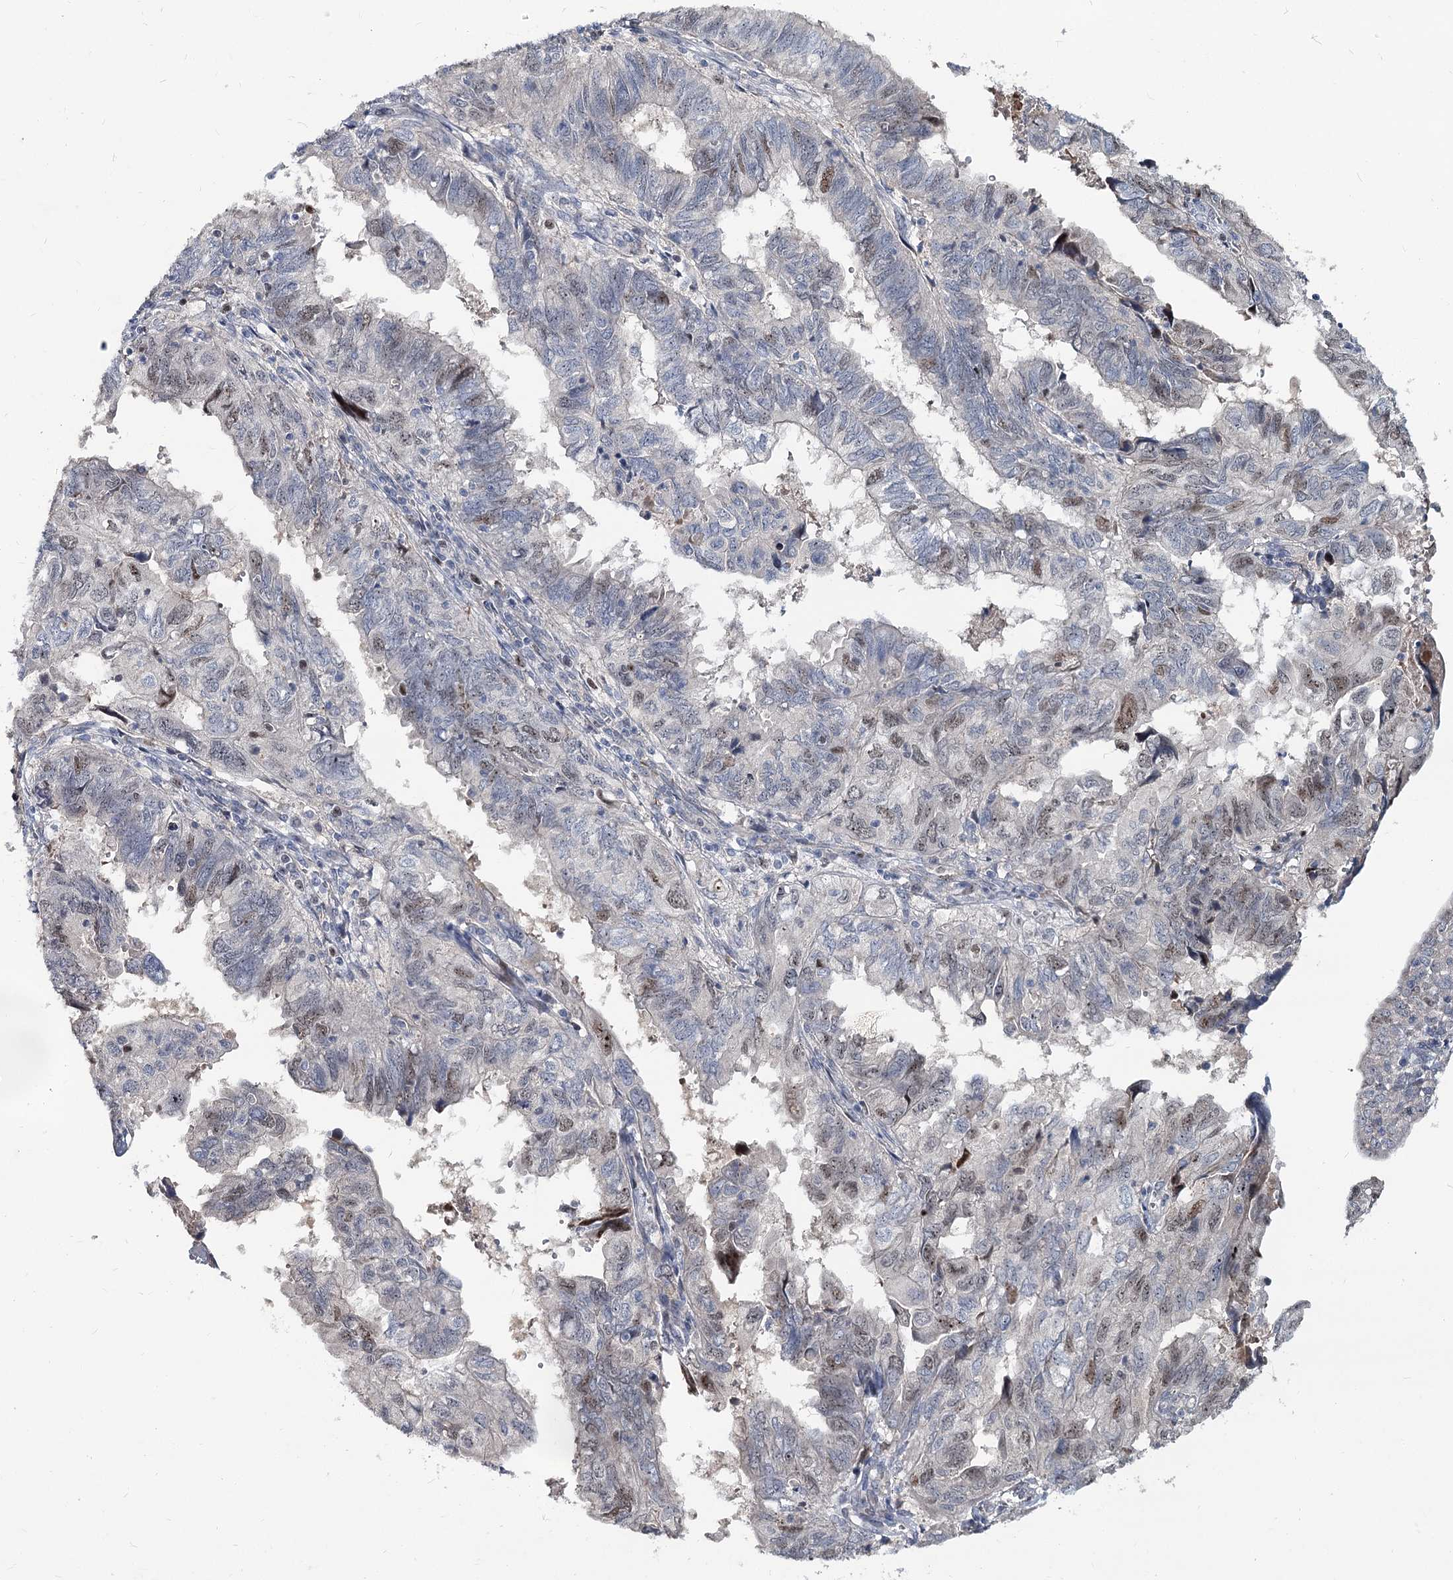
{"staining": {"intensity": "weak", "quantity": "<25%", "location": "nuclear"}, "tissue": "endometrial cancer", "cell_type": "Tumor cells", "image_type": "cancer", "snomed": [{"axis": "morphology", "description": "Adenocarcinoma, NOS"}, {"axis": "topography", "description": "Uterus"}], "caption": "There is no significant expression in tumor cells of endometrial cancer.", "gene": "PIK3C2A", "patient": {"sex": "female", "age": 77}}